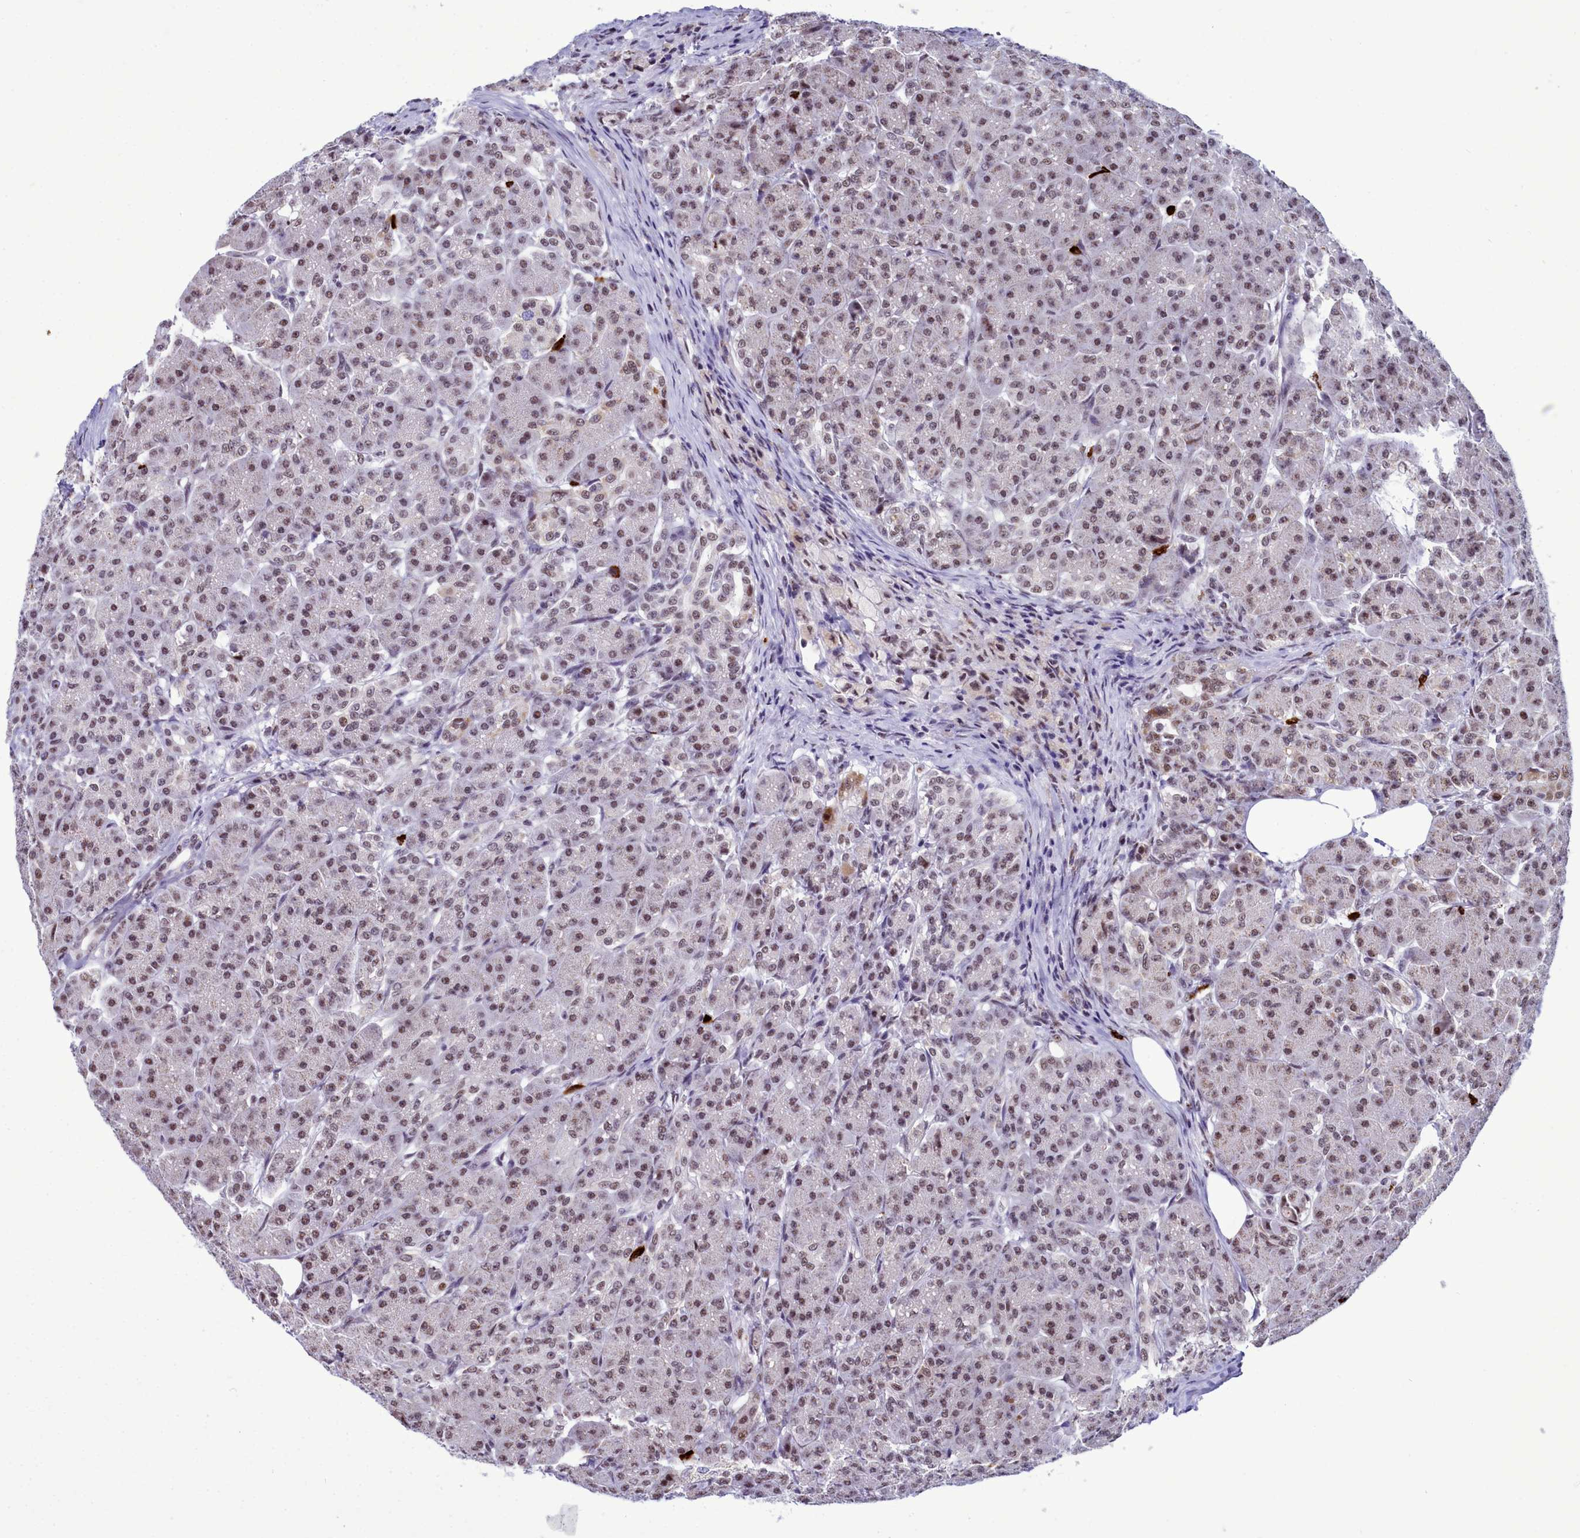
{"staining": {"intensity": "moderate", "quantity": "25%-75%", "location": "nuclear"}, "tissue": "pancreas", "cell_type": "Exocrine glandular cells", "image_type": "normal", "snomed": [{"axis": "morphology", "description": "Normal tissue, NOS"}, {"axis": "topography", "description": "Pancreas"}], "caption": "Pancreas stained with DAB IHC demonstrates medium levels of moderate nuclear expression in about 25%-75% of exocrine glandular cells.", "gene": "POM121L2", "patient": {"sex": "male", "age": 63}}